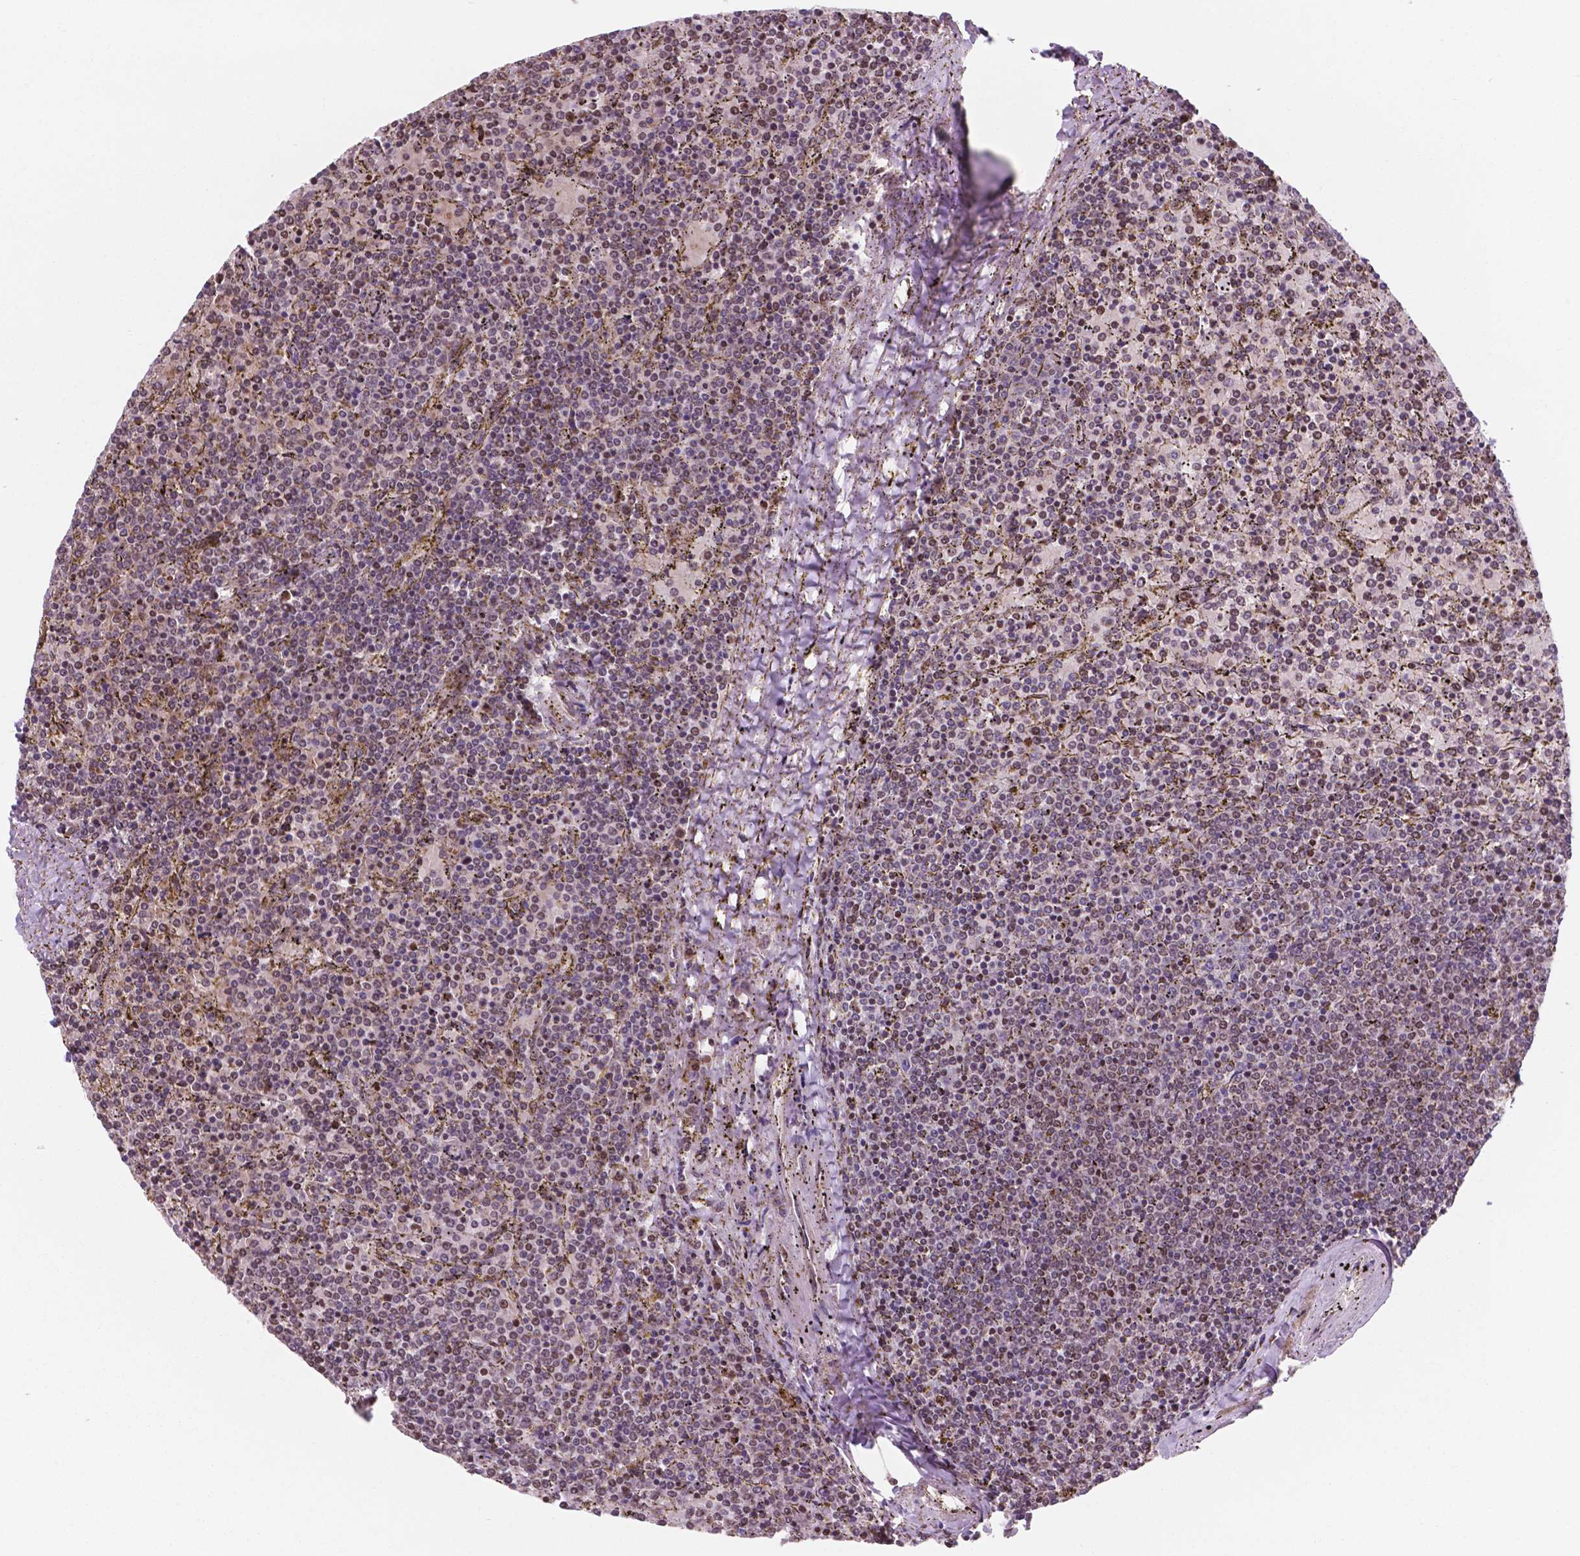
{"staining": {"intensity": "negative", "quantity": "none", "location": "none"}, "tissue": "lymphoma", "cell_type": "Tumor cells", "image_type": "cancer", "snomed": [{"axis": "morphology", "description": "Malignant lymphoma, non-Hodgkin's type, Low grade"}, {"axis": "topography", "description": "Spleen"}], "caption": "This is a micrograph of immunohistochemistry (IHC) staining of malignant lymphoma, non-Hodgkin's type (low-grade), which shows no expression in tumor cells.", "gene": "NDUFA10", "patient": {"sex": "female", "age": 77}}